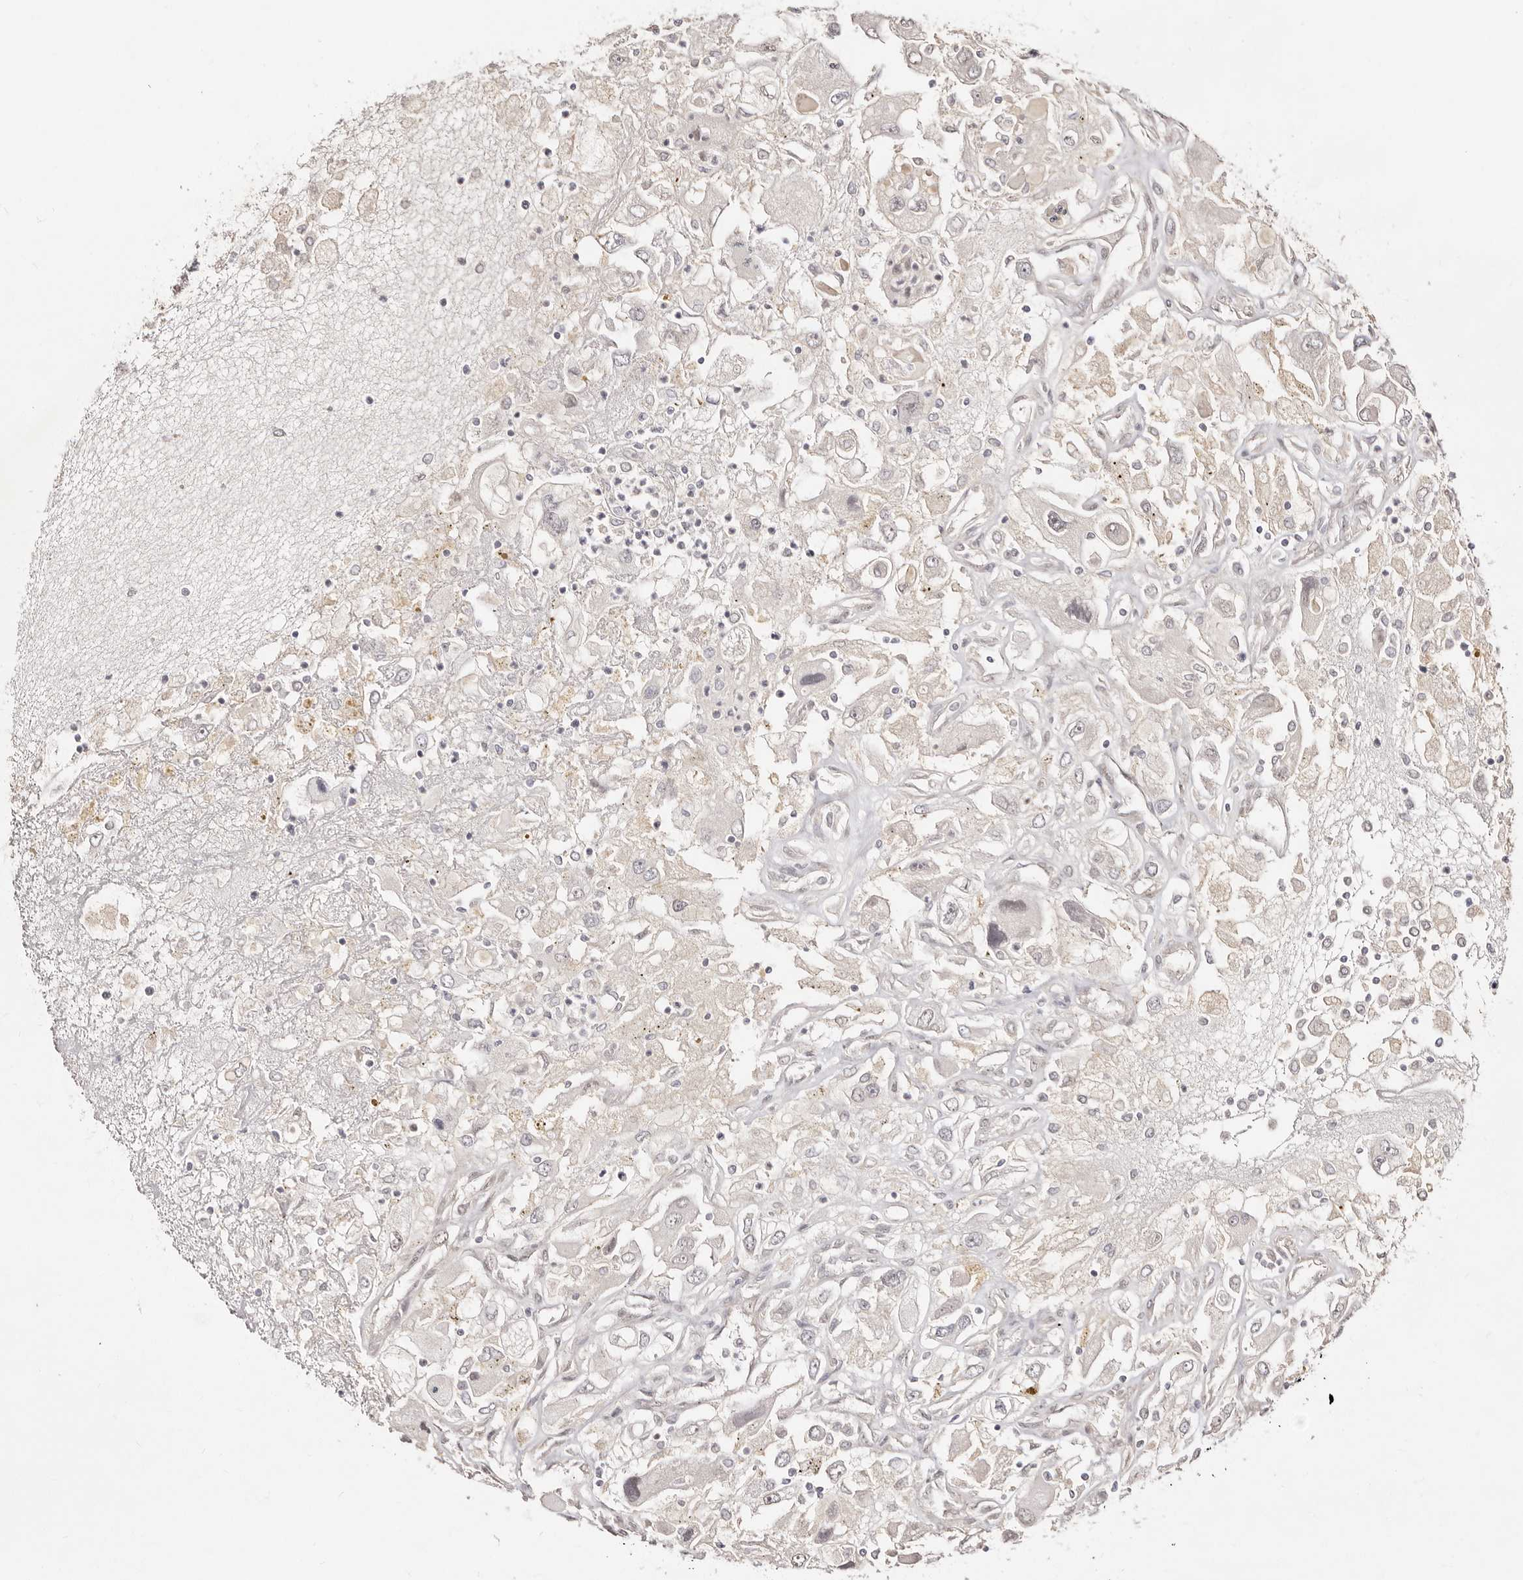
{"staining": {"intensity": "negative", "quantity": "none", "location": "none"}, "tissue": "renal cancer", "cell_type": "Tumor cells", "image_type": "cancer", "snomed": [{"axis": "morphology", "description": "Adenocarcinoma, NOS"}, {"axis": "topography", "description": "Kidney"}], "caption": "Tumor cells show no significant protein staining in renal adenocarcinoma.", "gene": "LCORL", "patient": {"sex": "female", "age": 52}}